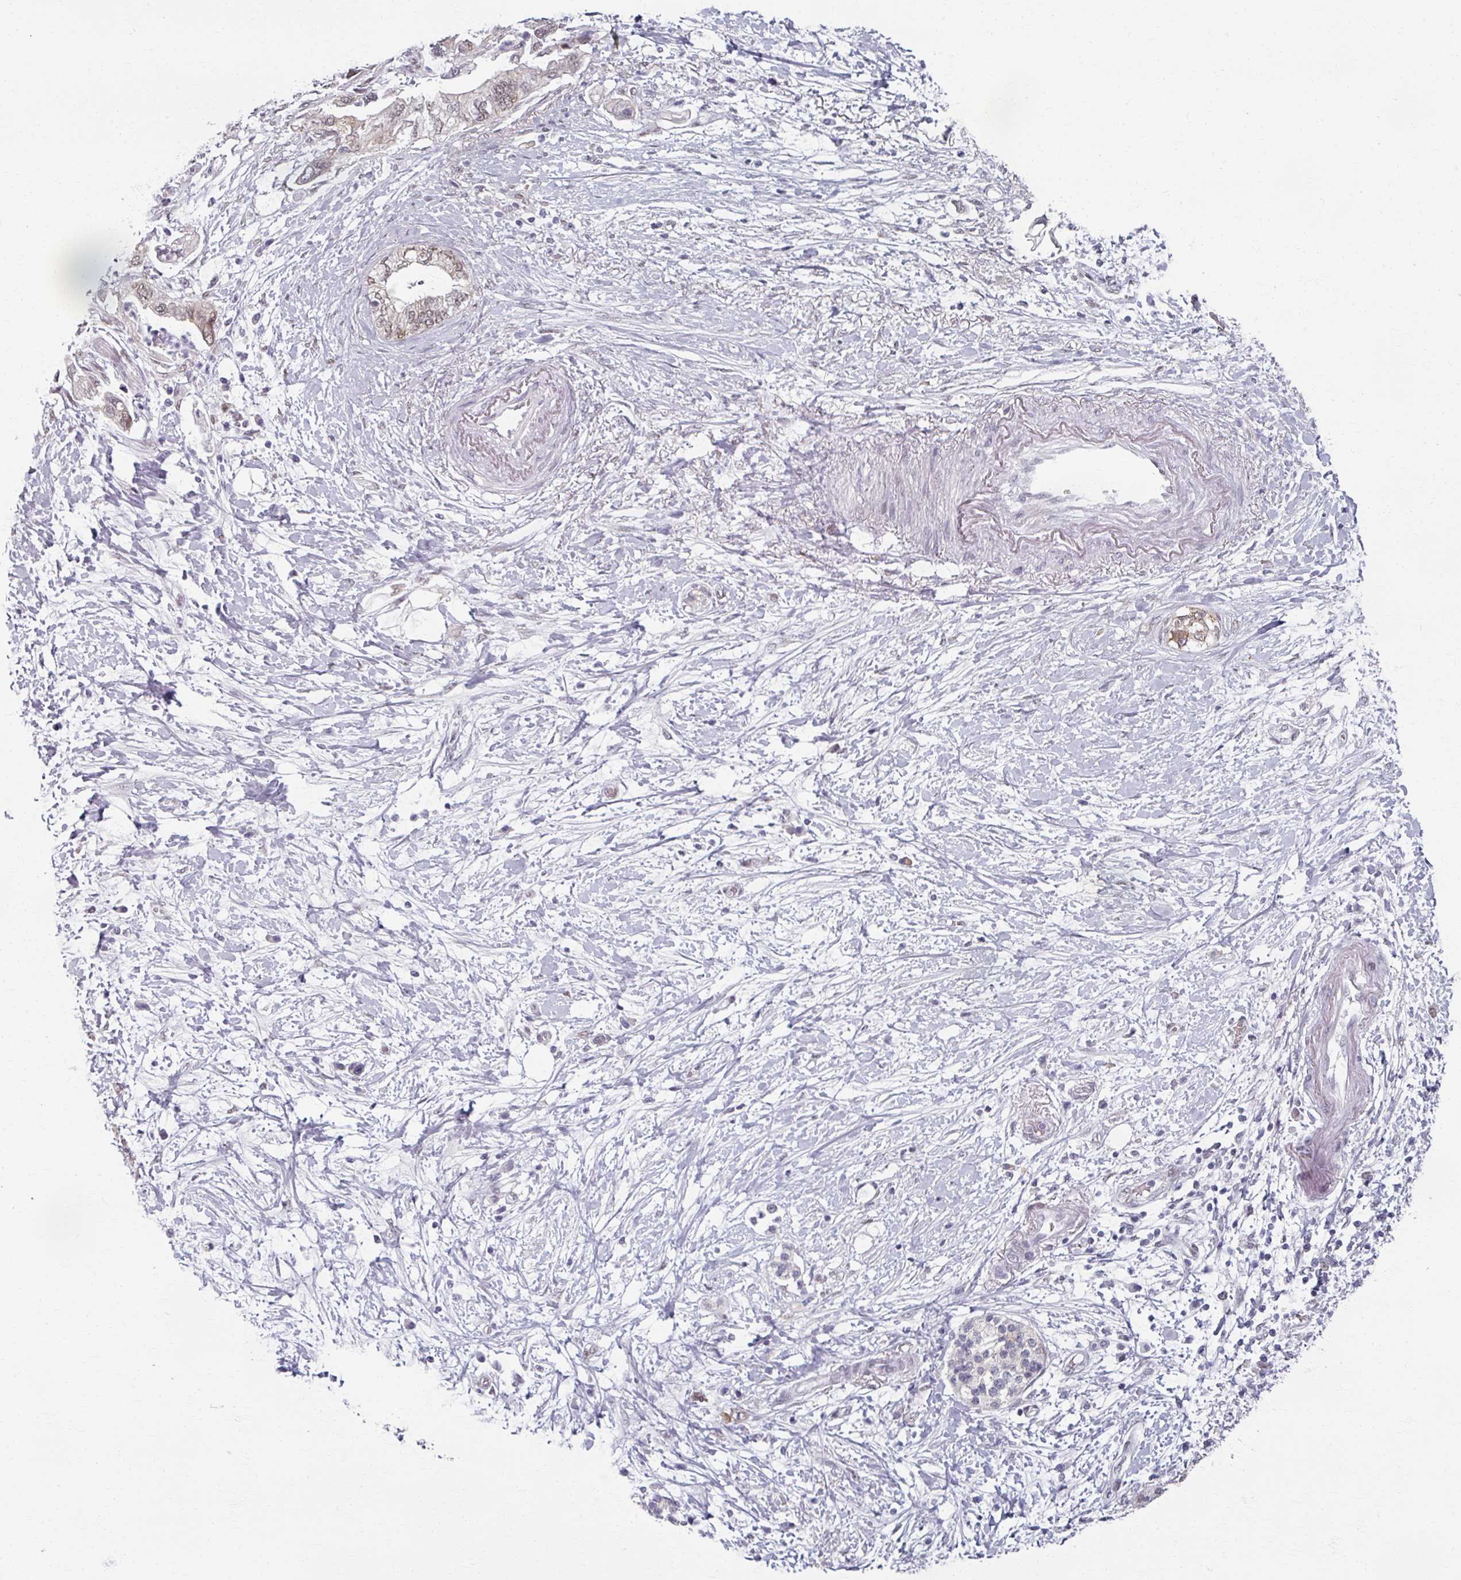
{"staining": {"intensity": "moderate", "quantity": "25%-75%", "location": "nuclear"}, "tissue": "pancreatic cancer", "cell_type": "Tumor cells", "image_type": "cancer", "snomed": [{"axis": "morphology", "description": "Adenocarcinoma, NOS"}, {"axis": "topography", "description": "Pancreas"}], "caption": "Moderate nuclear protein staining is present in approximately 25%-75% of tumor cells in pancreatic adenocarcinoma. Using DAB (3,3'-diaminobenzidine) (brown) and hematoxylin (blue) stains, captured at high magnification using brightfield microscopy.", "gene": "RIPOR3", "patient": {"sex": "female", "age": 73}}